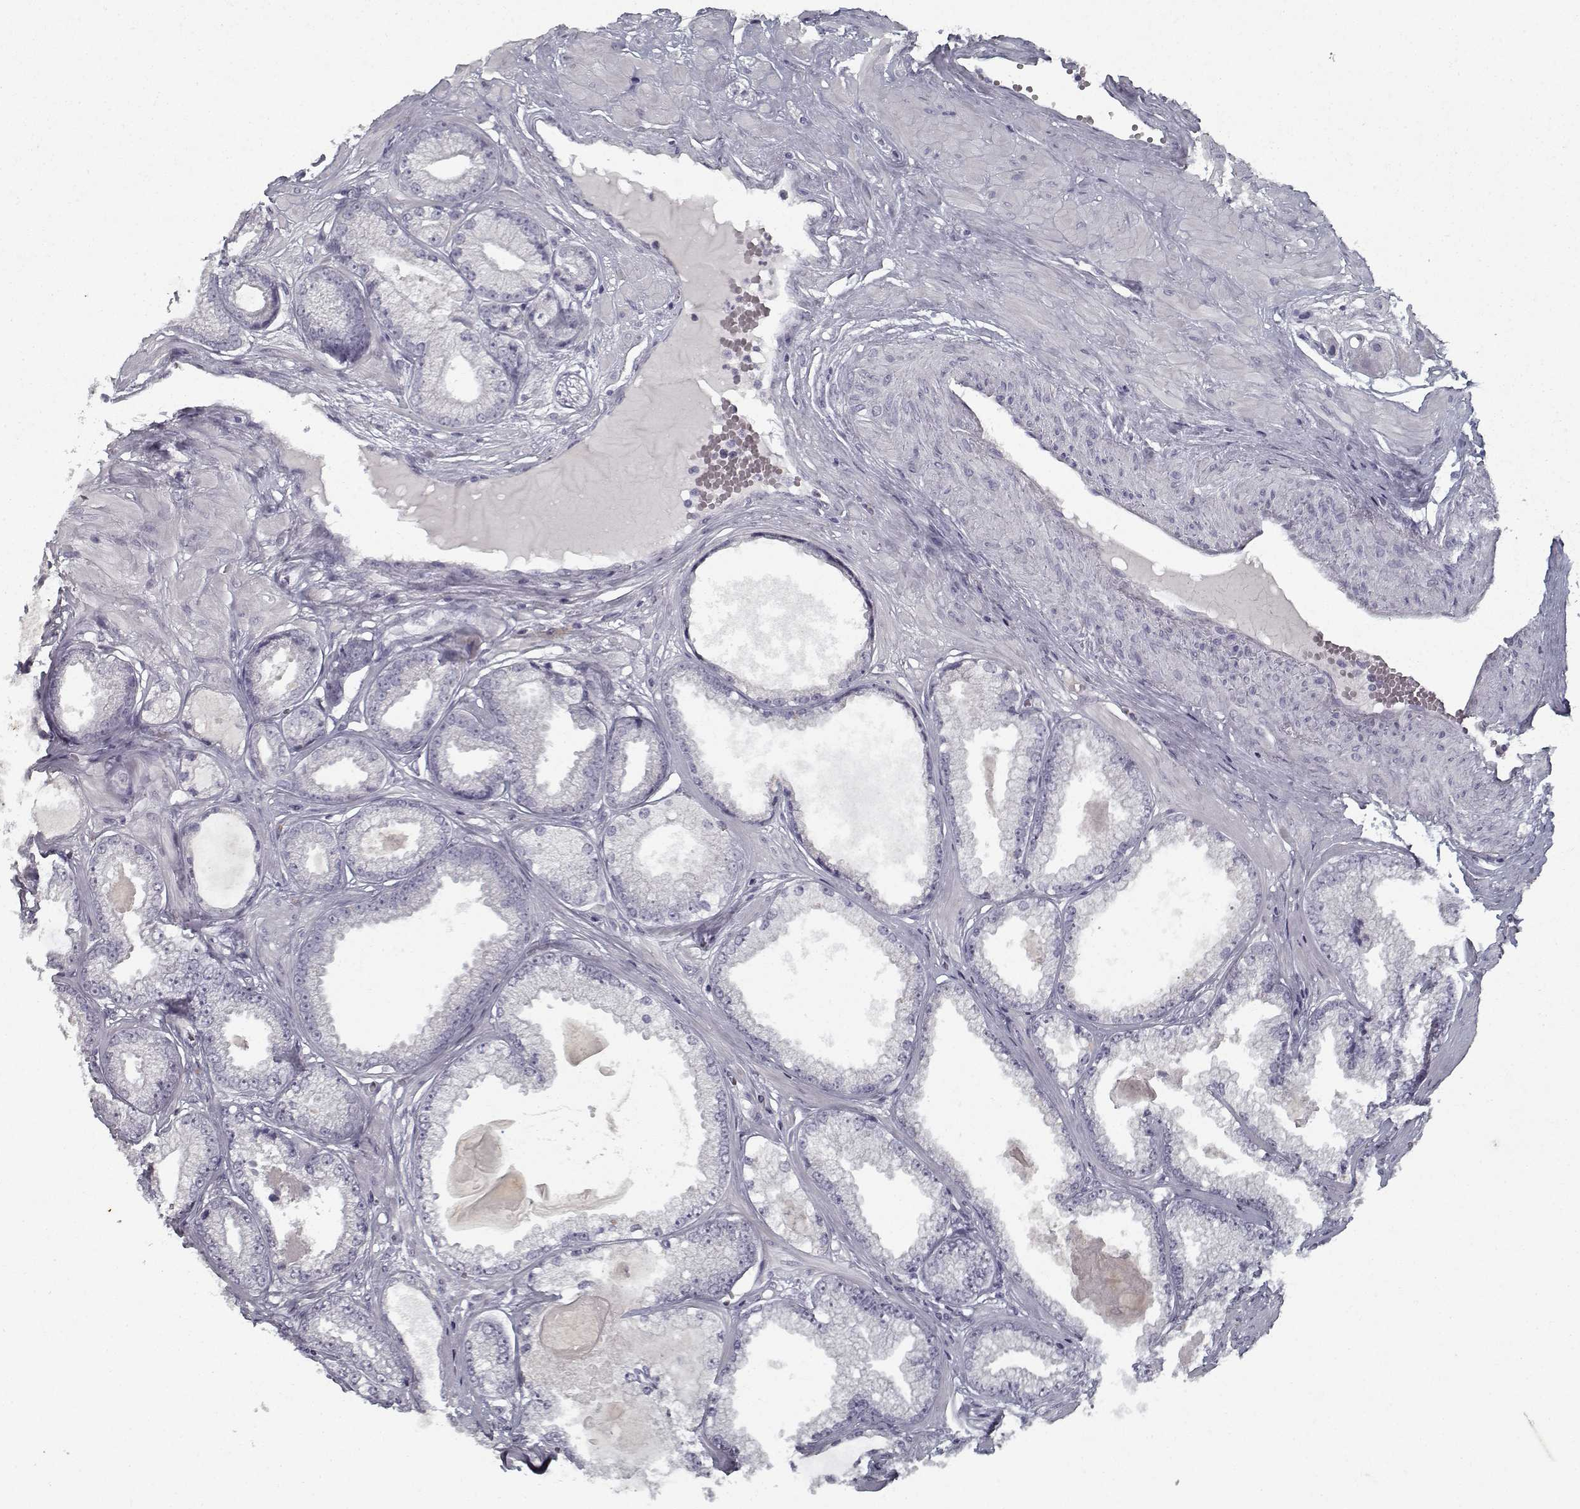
{"staining": {"intensity": "negative", "quantity": "none", "location": "none"}, "tissue": "prostate cancer", "cell_type": "Tumor cells", "image_type": "cancer", "snomed": [{"axis": "morphology", "description": "Adenocarcinoma, Low grade"}, {"axis": "topography", "description": "Prostate"}], "caption": "Immunohistochemistry (IHC) photomicrograph of neoplastic tissue: human adenocarcinoma (low-grade) (prostate) stained with DAB (3,3'-diaminobenzidine) reveals no significant protein staining in tumor cells.", "gene": "GAD2", "patient": {"sex": "male", "age": 64}}